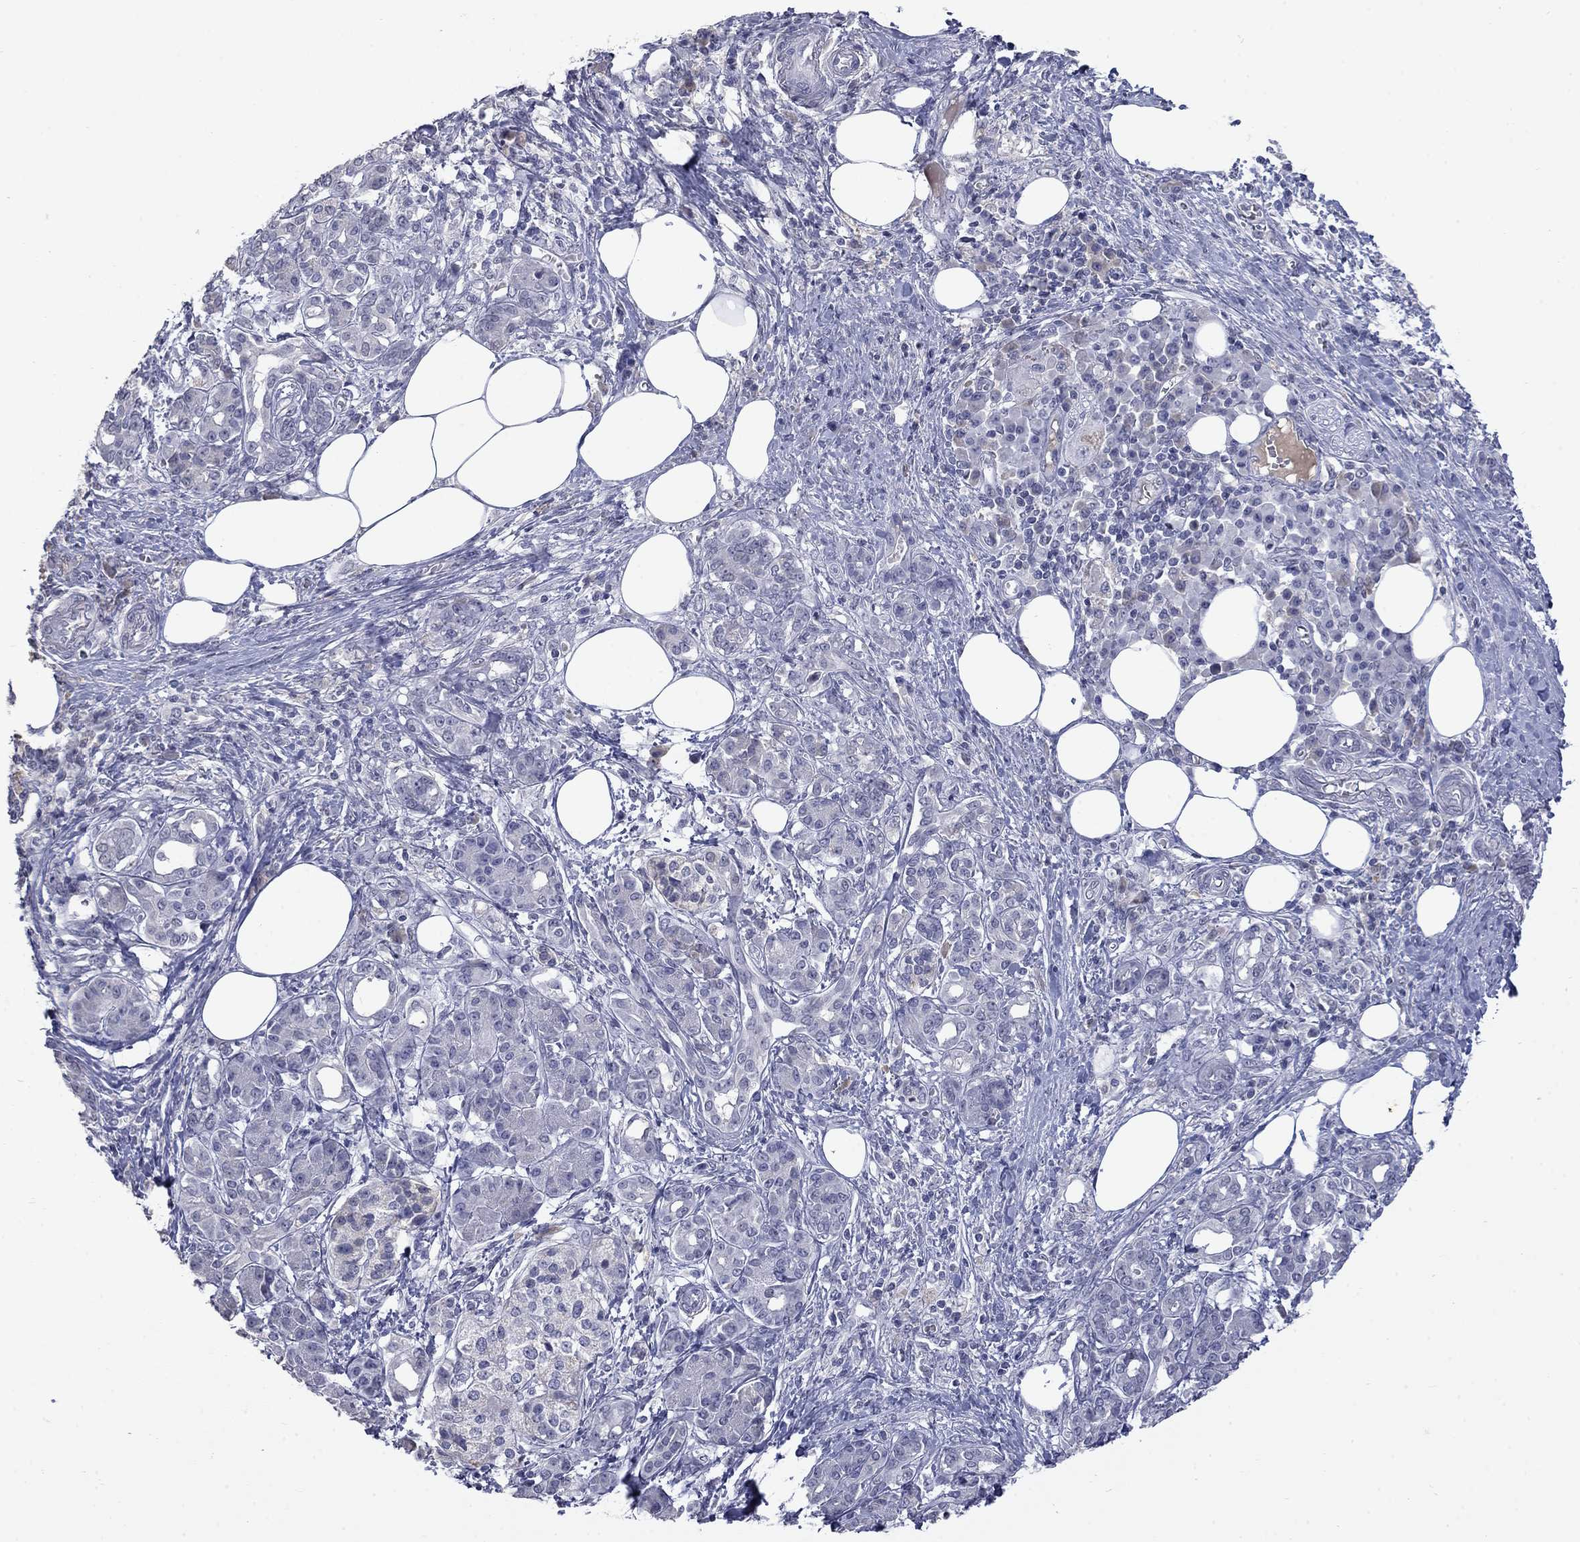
{"staining": {"intensity": "negative", "quantity": "none", "location": "none"}, "tissue": "pancreatic cancer", "cell_type": "Tumor cells", "image_type": "cancer", "snomed": [{"axis": "morphology", "description": "Adenocarcinoma, NOS"}, {"axis": "topography", "description": "Pancreas"}], "caption": "There is no significant positivity in tumor cells of adenocarcinoma (pancreatic).", "gene": "SLC51A", "patient": {"sex": "female", "age": 73}}